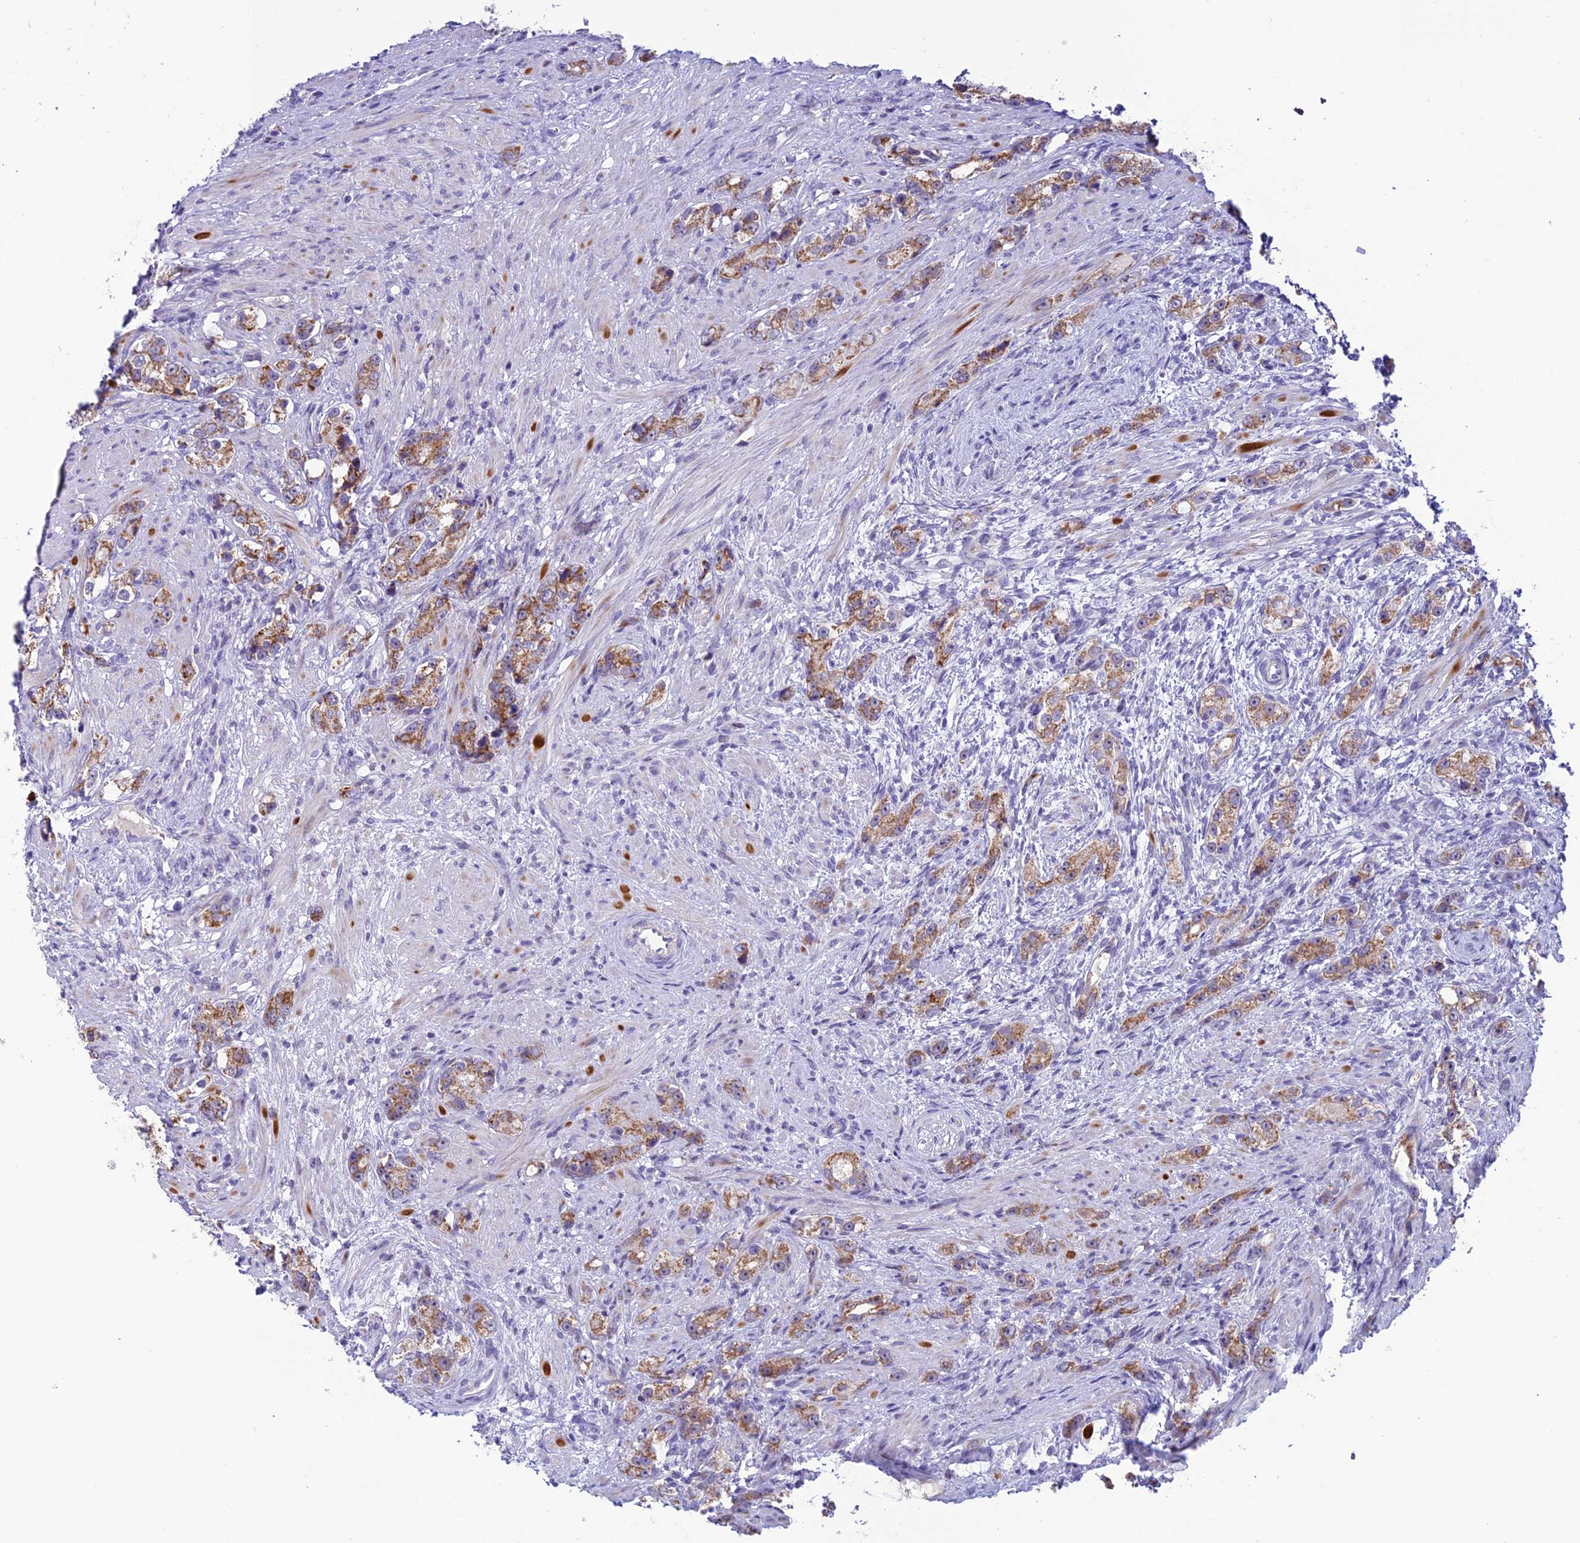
{"staining": {"intensity": "moderate", "quantity": ">75%", "location": "cytoplasmic/membranous"}, "tissue": "prostate cancer", "cell_type": "Tumor cells", "image_type": "cancer", "snomed": [{"axis": "morphology", "description": "Adenocarcinoma, High grade"}, {"axis": "topography", "description": "Prostate"}], "caption": "High-magnification brightfield microscopy of high-grade adenocarcinoma (prostate) stained with DAB (brown) and counterstained with hematoxylin (blue). tumor cells exhibit moderate cytoplasmic/membranous expression is identified in about>75% of cells. (DAB IHC with brightfield microscopy, high magnification).", "gene": "SLC10A1", "patient": {"sex": "male", "age": 63}}